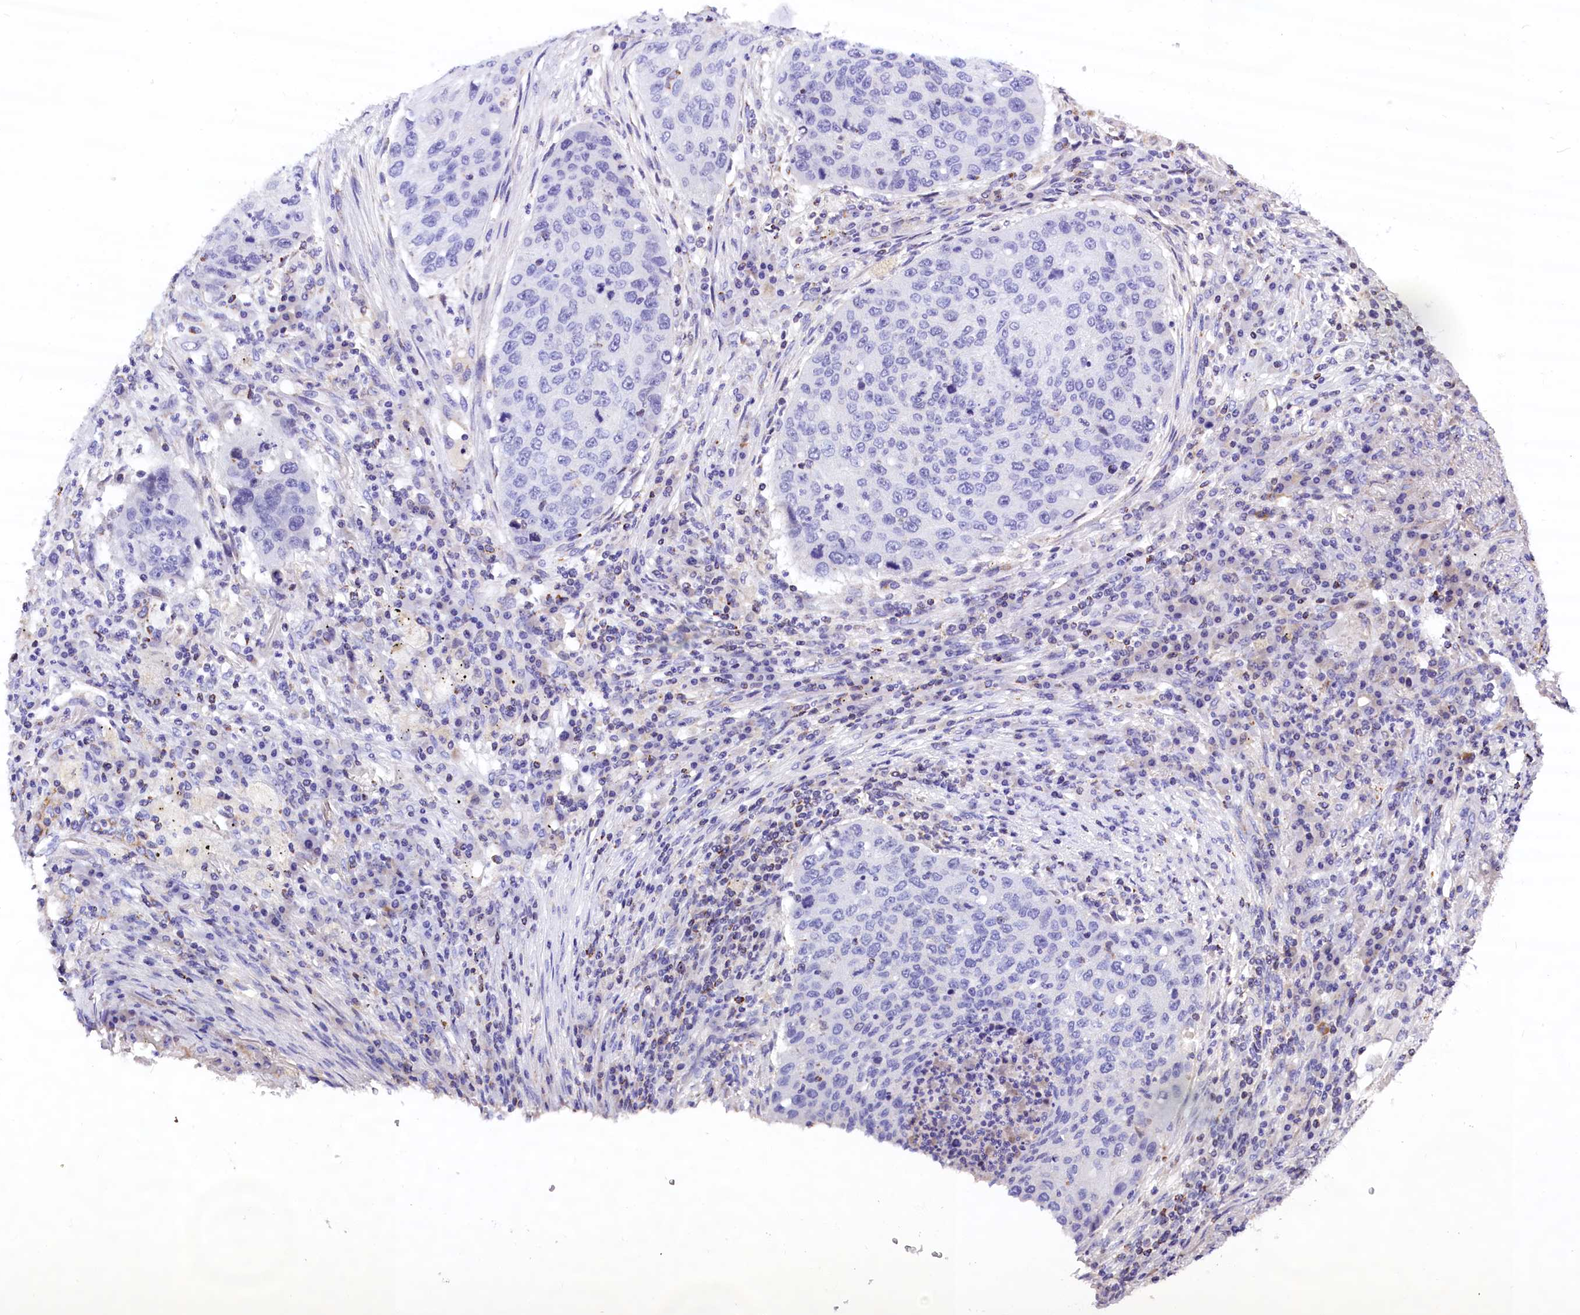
{"staining": {"intensity": "negative", "quantity": "none", "location": "none"}, "tissue": "lung cancer", "cell_type": "Tumor cells", "image_type": "cancer", "snomed": [{"axis": "morphology", "description": "Squamous cell carcinoma, NOS"}, {"axis": "topography", "description": "Lung"}], "caption": "Immunohistochemistry (IHC) photomicrograph of neoplastic tissue: squamous cell carcinoma (lung) stained with DAB shows no significant protein expression in tumor cells.", "gene": "ABAT", "patient": {"sex": "female", "age": 63}}